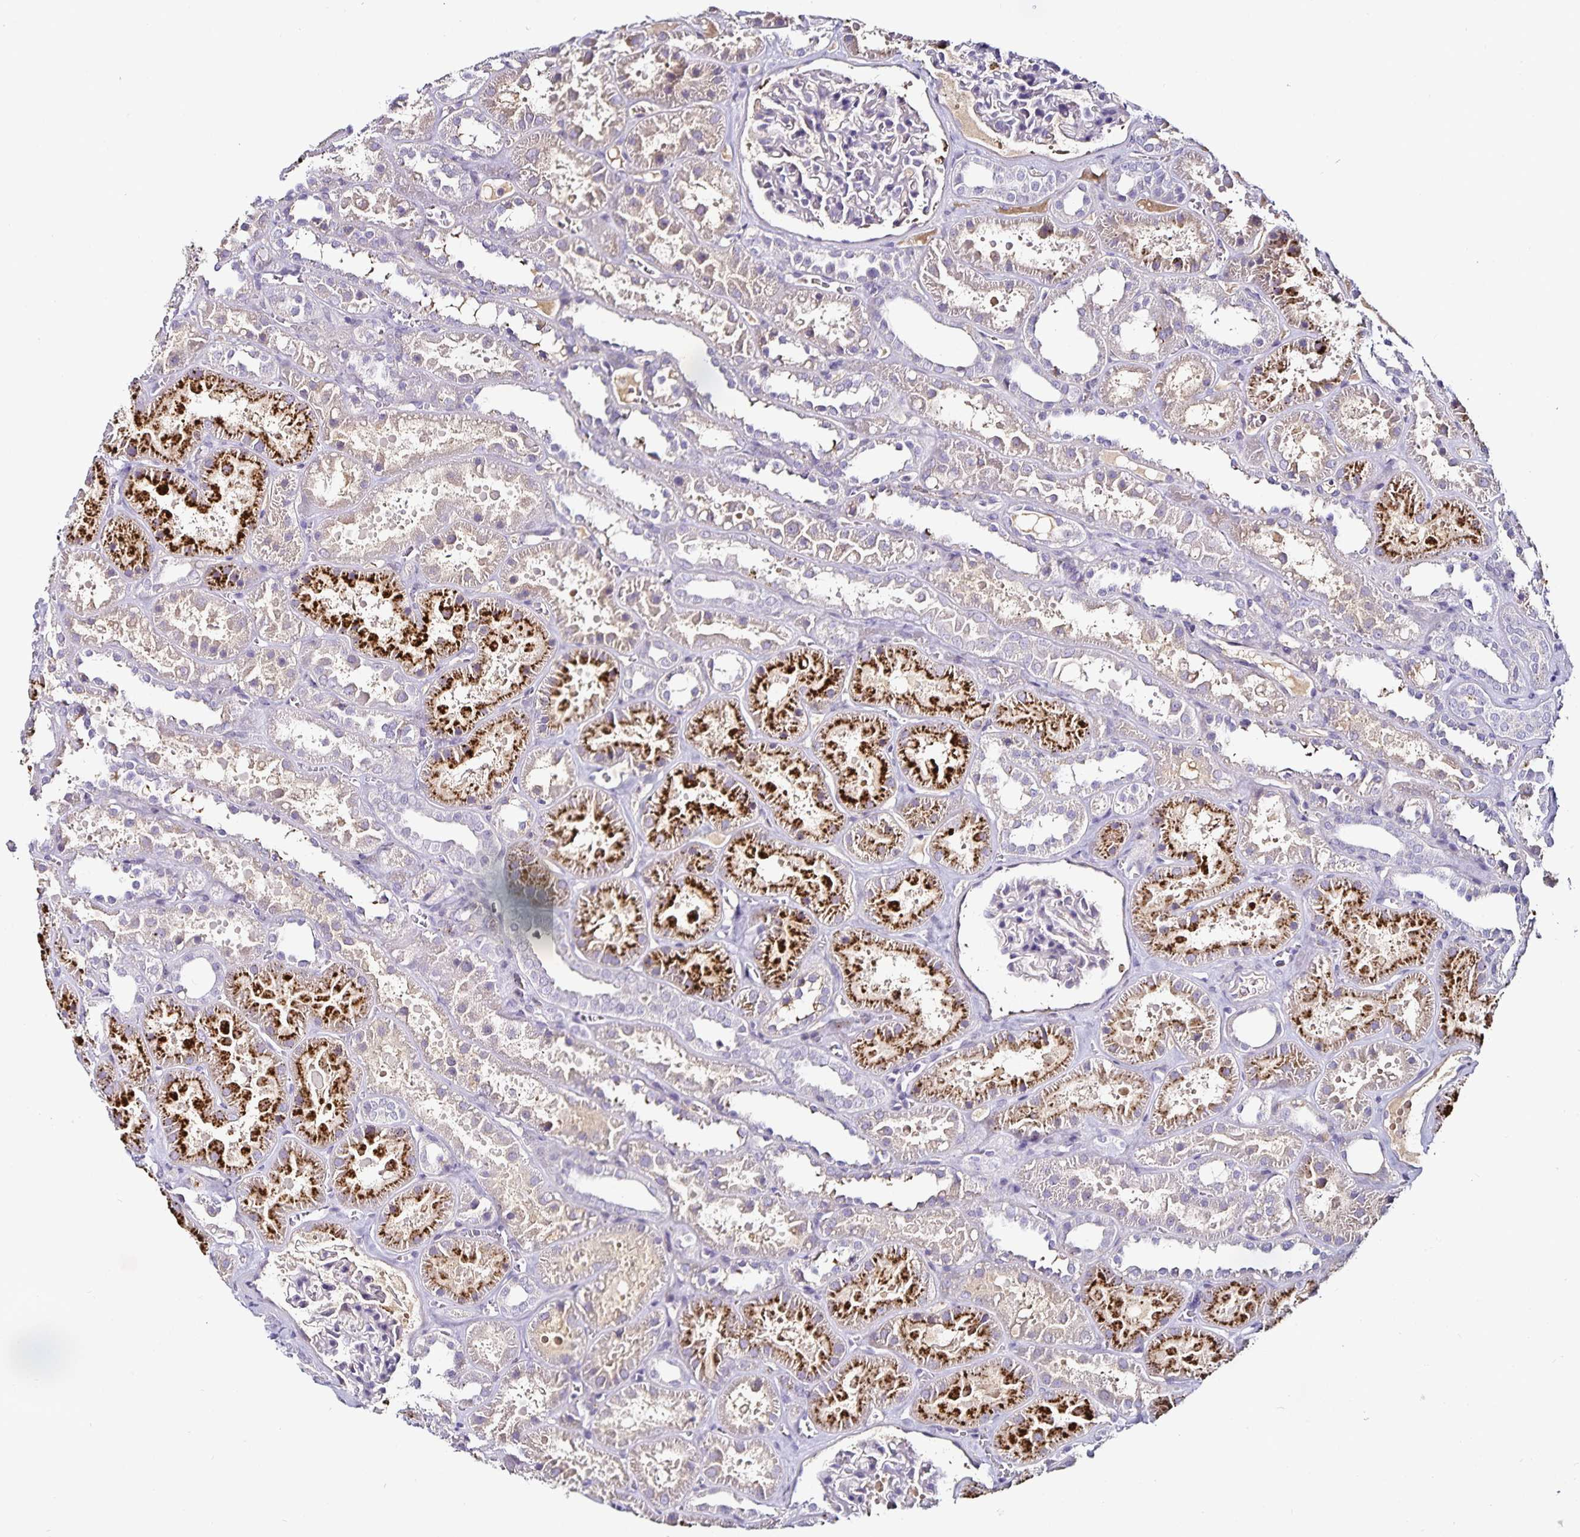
{"staining": {"intensity": "negative", "quantity": "none", "location": "none"}, "tissue": "kidney", "cell_type": "Cells in glomeruli", "image_type": "normal", "snomed": [{"axis": "morphology", "description": "Normal tissue, NOS"}, {"axis": "topography", "description": "Kidney"}], "caption": "The photomicrograph shows no significant staining in cells in glomeruli of kidney. The staining was performed using DAB to visualize the protein expression in brown, while the nuclei were stained in blue with hematoxylin (Magnification: 20x).", "gene": "TTR", "patient": {"sex": "female", "age": 41}}